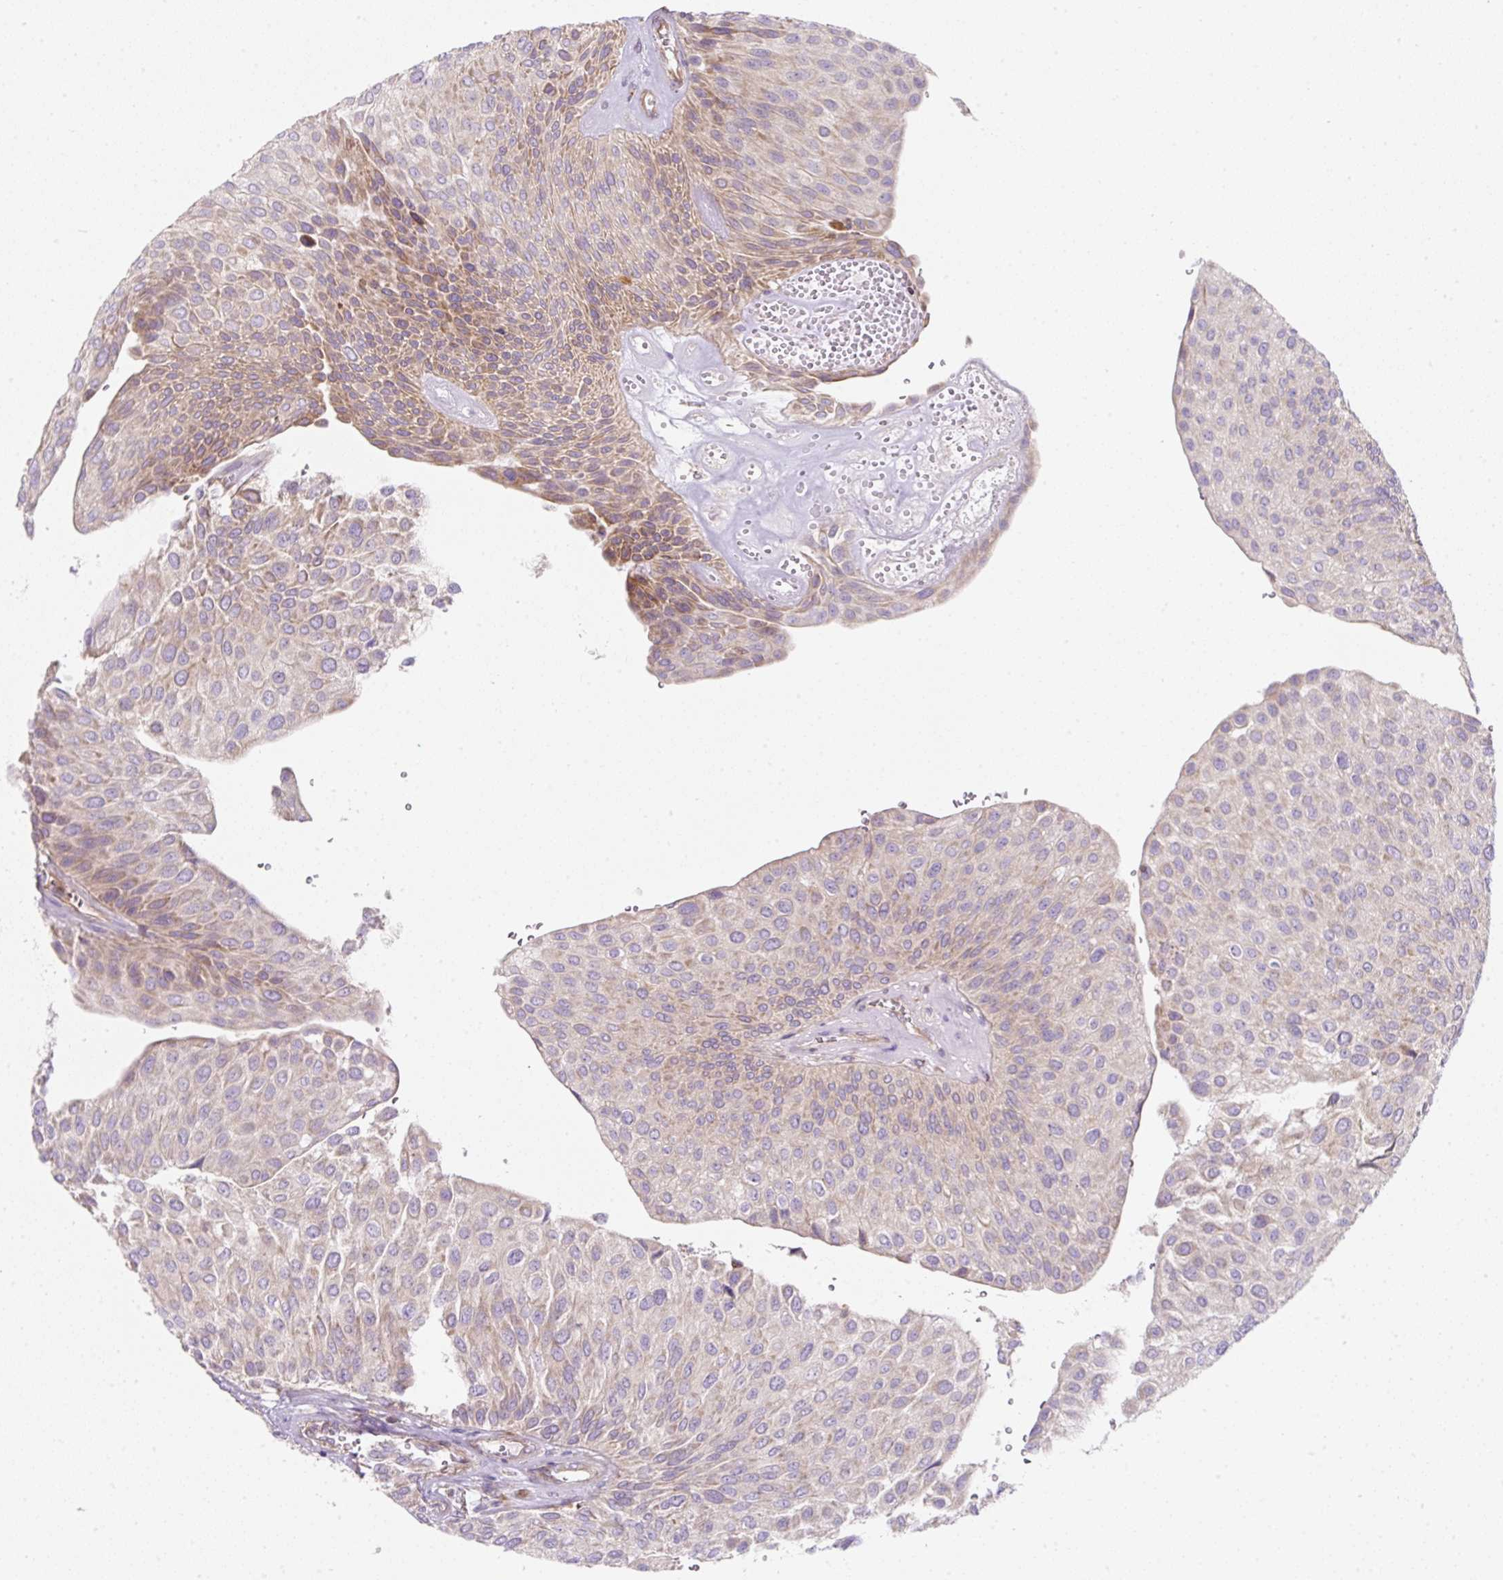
{"staining": {"intensity": "moderate", "quantity": "<25%", "location": "cytoplasmic/membranous"}, "tissue": "urothelial cancer", "cell_type": "Tumor cells", "image_type": "cancer", "snomed": [{"axis": "morphology", "description": "Urothelial carcinoma, NOS"}, {"axis": "topography", "description": "Urinary bladder"}], "caption": "Immunohistochemical staining of human urothelial cancer exhibits low levels of moderate cytoplasmic/membranous positivity in about <25% of tumor cells. The protein is shown in brown color, while the nuclei are stained blue.", "gene": "ERAP2", "patient": {"sex": "male", "age": 67}}